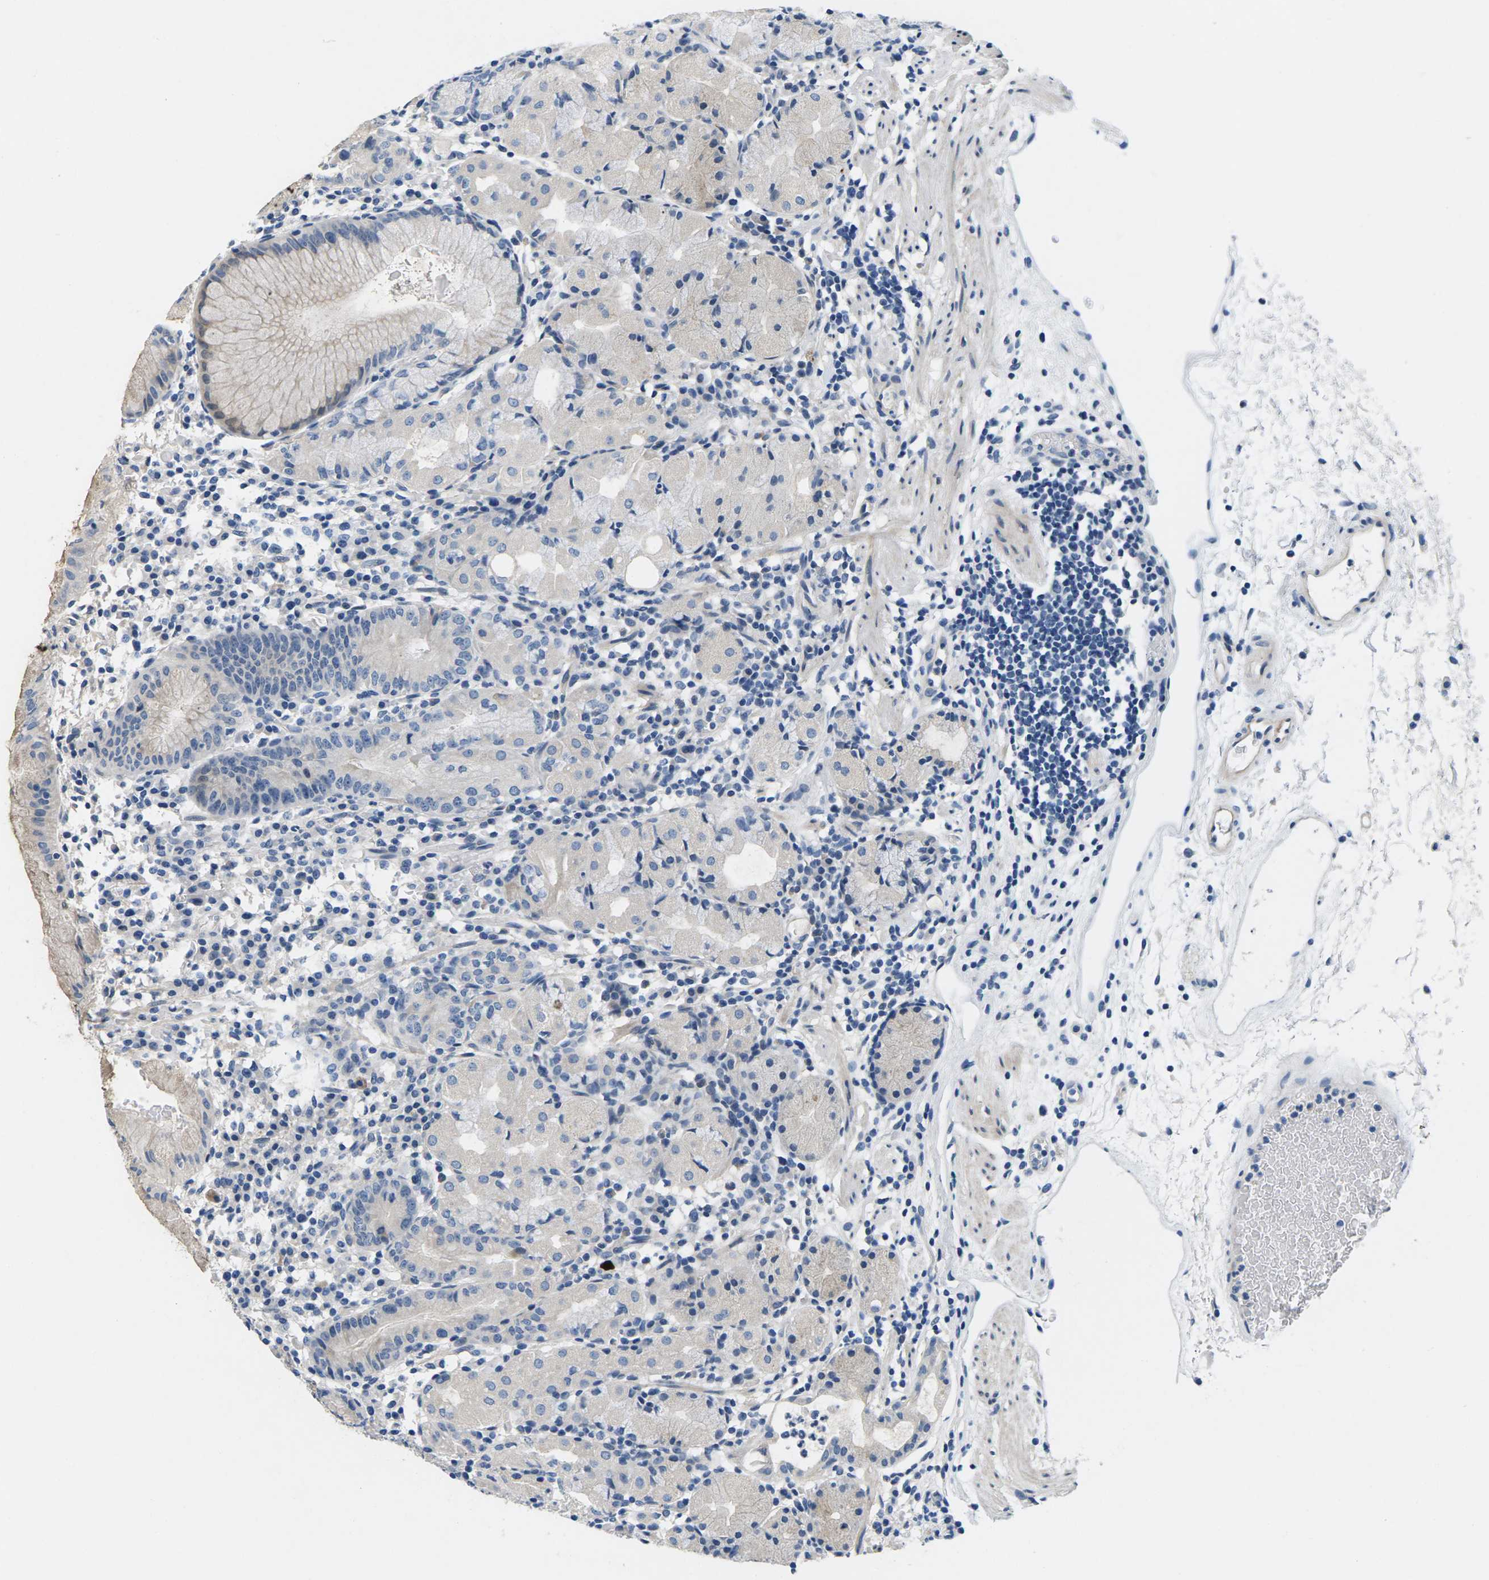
{"staining": {"intensity": "negative", "quantity": "none", "location": "none"}, "tissue": "stomach", "cell_type": "Glandular cells", "image_type": "normal", "snomed": [{"axis": "morphology", "description": "Normal tissue, NOS"}, {"axis": "topography", "description": "Stomach"}, {"axis": "topography", "description": "Stomach, lower"}], "caption": "Image shows no protein positivity in glandular cells of unremarkable stomach.", "gene": "TSPAN2", "patient": {"sex": "female", "age": 75}}